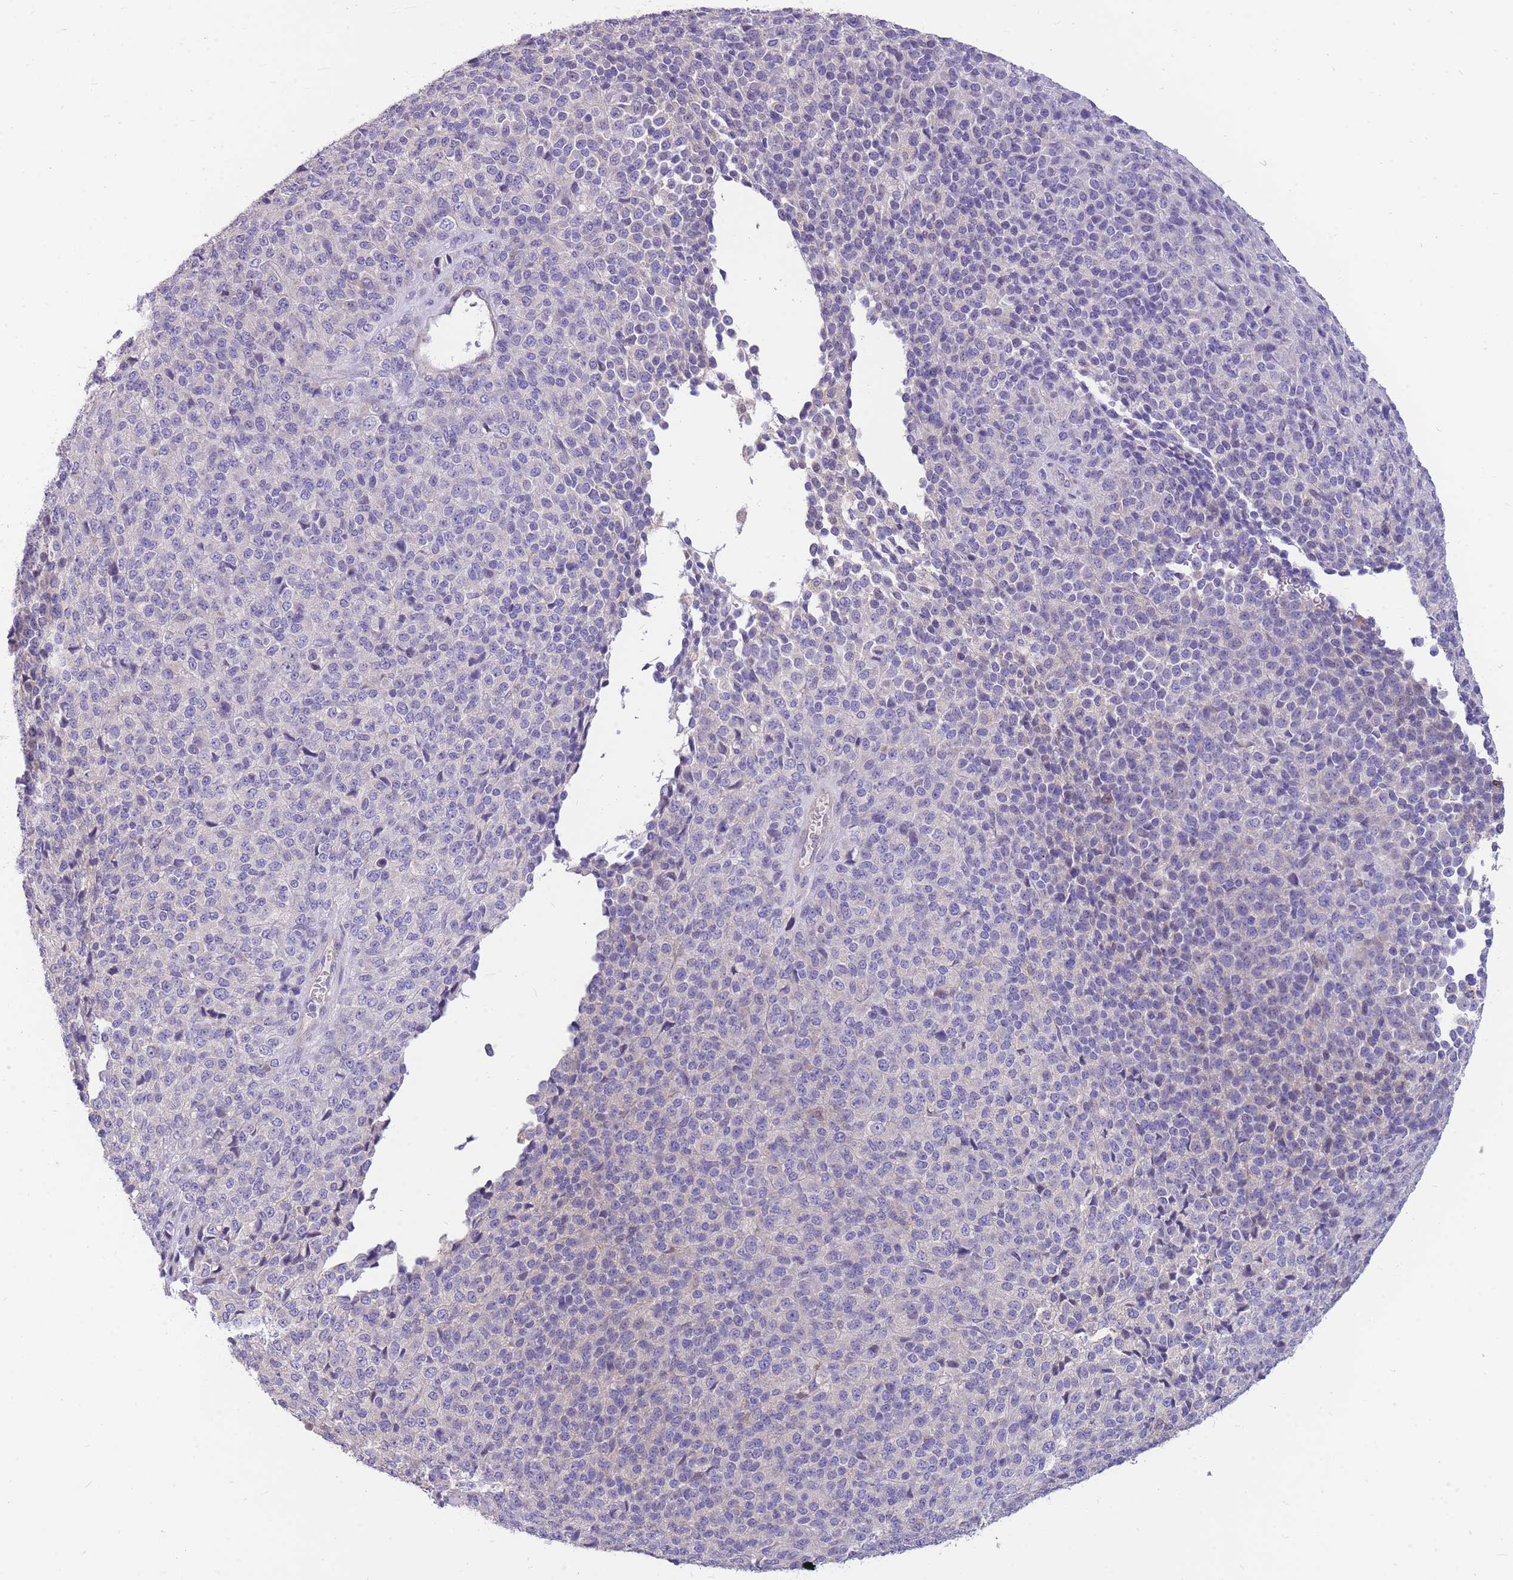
{"staining": {"intensity": "negative", "quantity": "none", "location": "none"}, "tissue": "melanoma", "cell_type": "Tumor cells", "image_type": "cancer", "snomed": [{"axis": "morphology", "description": "Malignant melanoma, Metastatic site"}, {"axis": "topography", "description": "Brain"}], "caption": "An immunohistochemistry (IHC) photomicrograph of melanoma is shown. There is no staining in tumor cells of melanoma.", "gene": "OR5T1", "patient": {"sex": "female", "age": 56}}